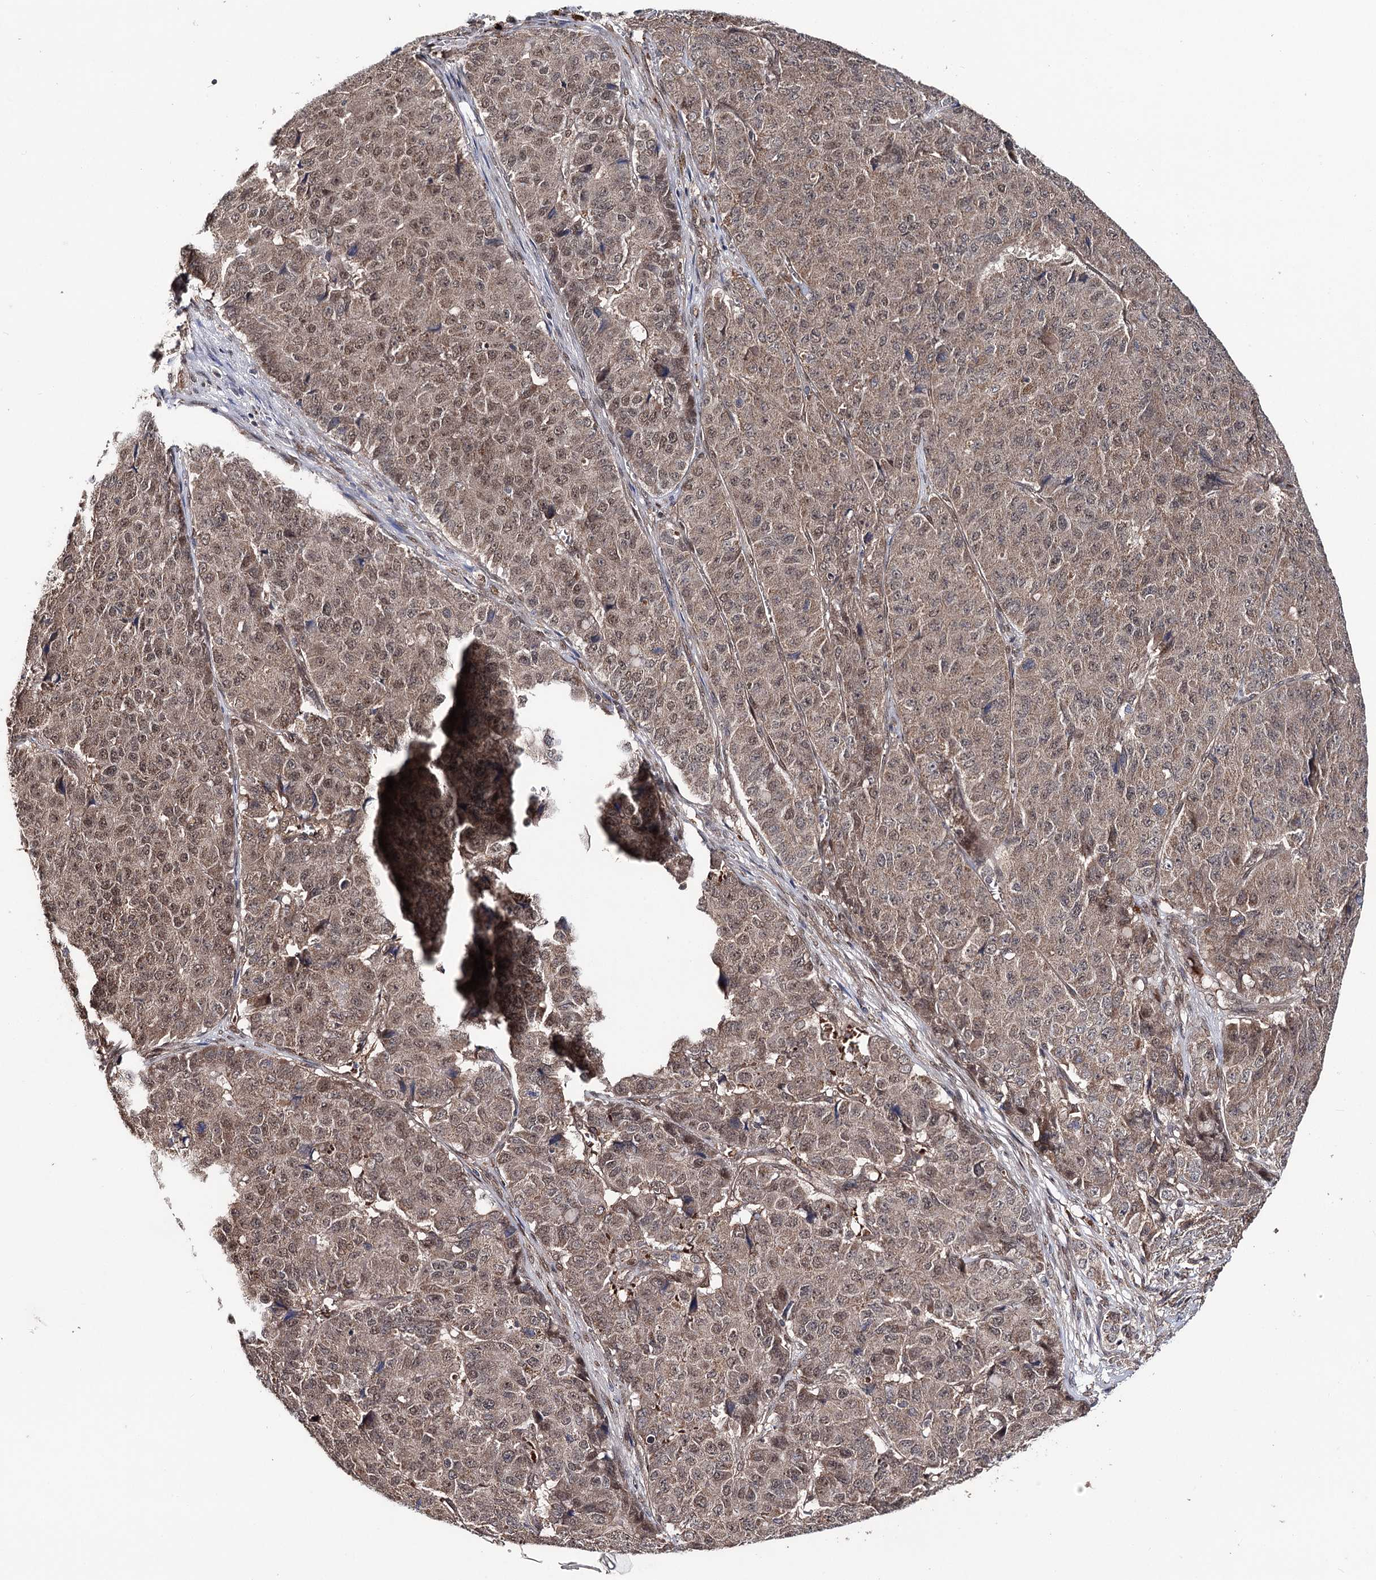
{"staining": {"intensity": "moderate", "quantity": ">75%", "location": "cytoplasmic/membranous,nuclear"}, "tissue": "pancreatic cancer", "cell_type": "Tumor cells", "image_type": "cancer", "snomed": [{"axis": "morphology", "description": "Adenocarcinoma, NOS"}, {"axis": "topography", "description": "Pancreas"}], "caption": "The image demonstrates immunohistochemical staining of pancreatic cancer (adenocarcinoma). There is moderate cytoplasmic/membranous and nuclear positivity is seen in about >75% of tumor cells. (IHC, brightfield microscopy, high magnification).", "gene": "MSANTD2", "patient": {"sex": "male", "age": 50}}